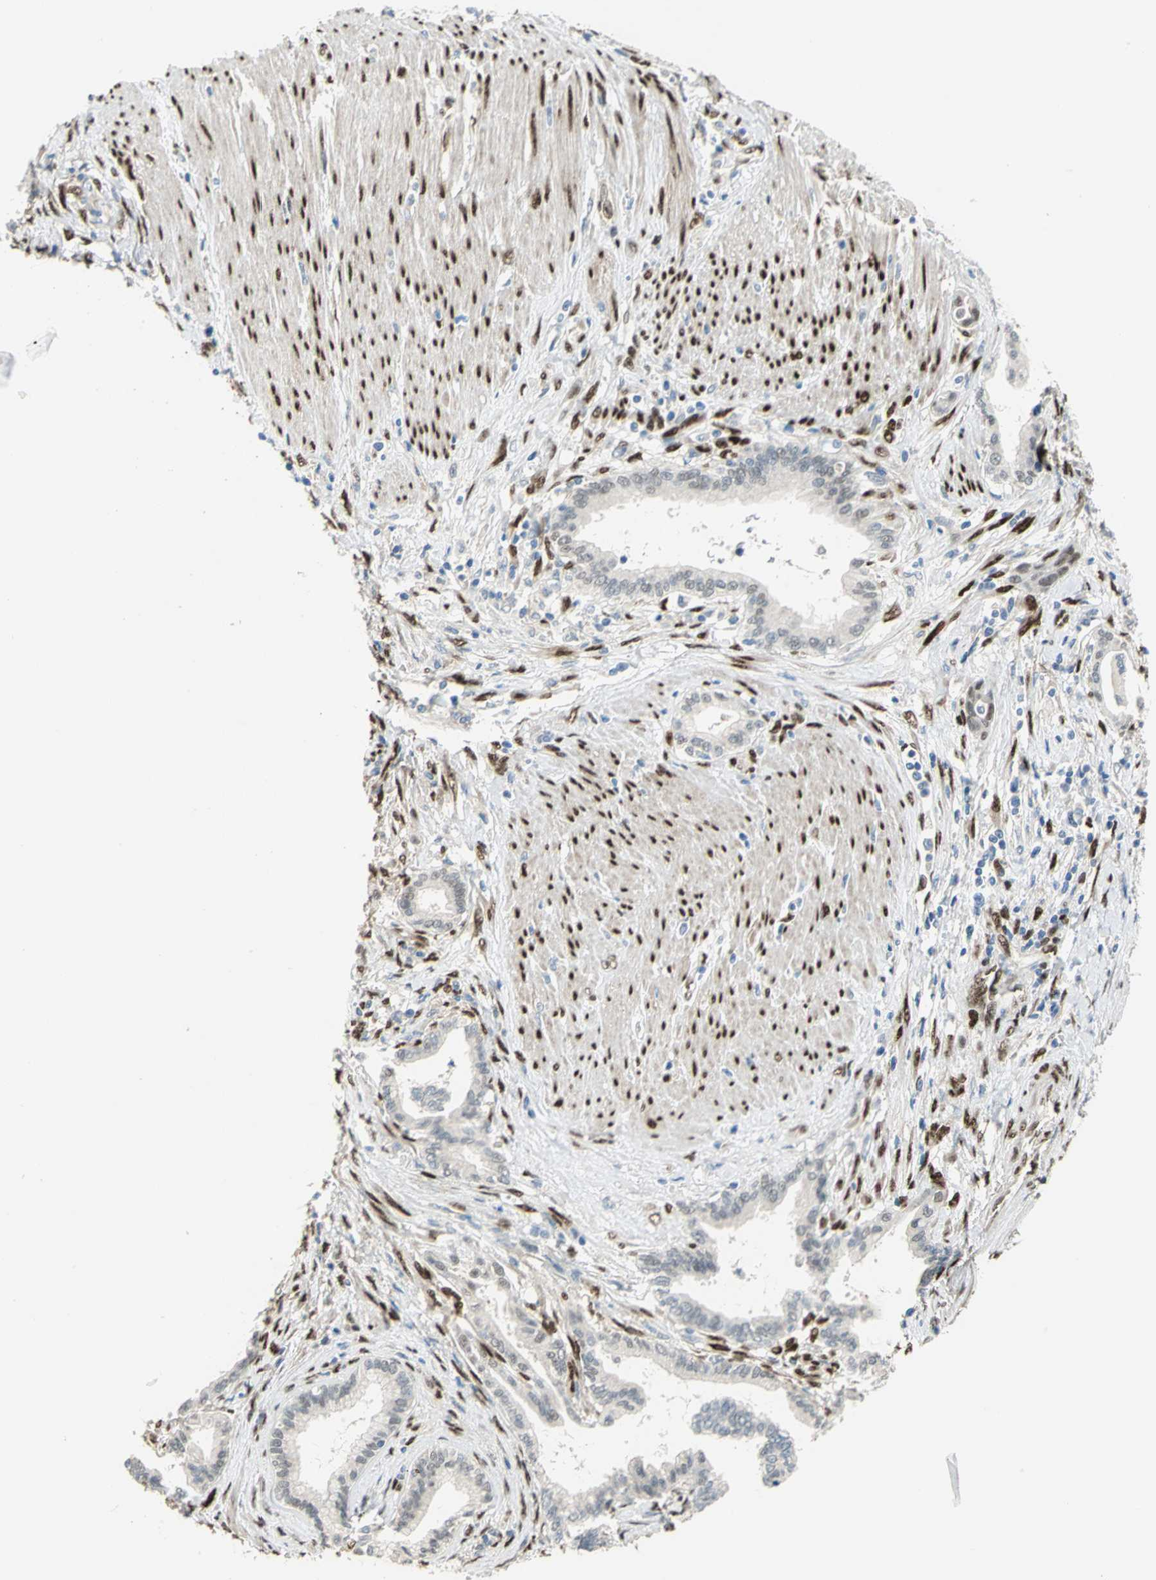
{"staining": {"intensity": "weak", "quantity": "<25%", "location": "cytoplasmic/membranous"}, "tissue": "pancreatic cancer", "cell_type": "Tumor cells", "image_type": "cancer", "snomed": [{"axis": "morphology", "description": "Adenocarcinoma, NOS"}, {"axis": "topography", "description": "Pancreas"}], "caption": "A photomicrograph of human pancreatic cancer (adenocarcinoma) is negative for staining in tumor cells.", "gene": "RBFOX2", "patient": {"sex": "female", "age": 64}}